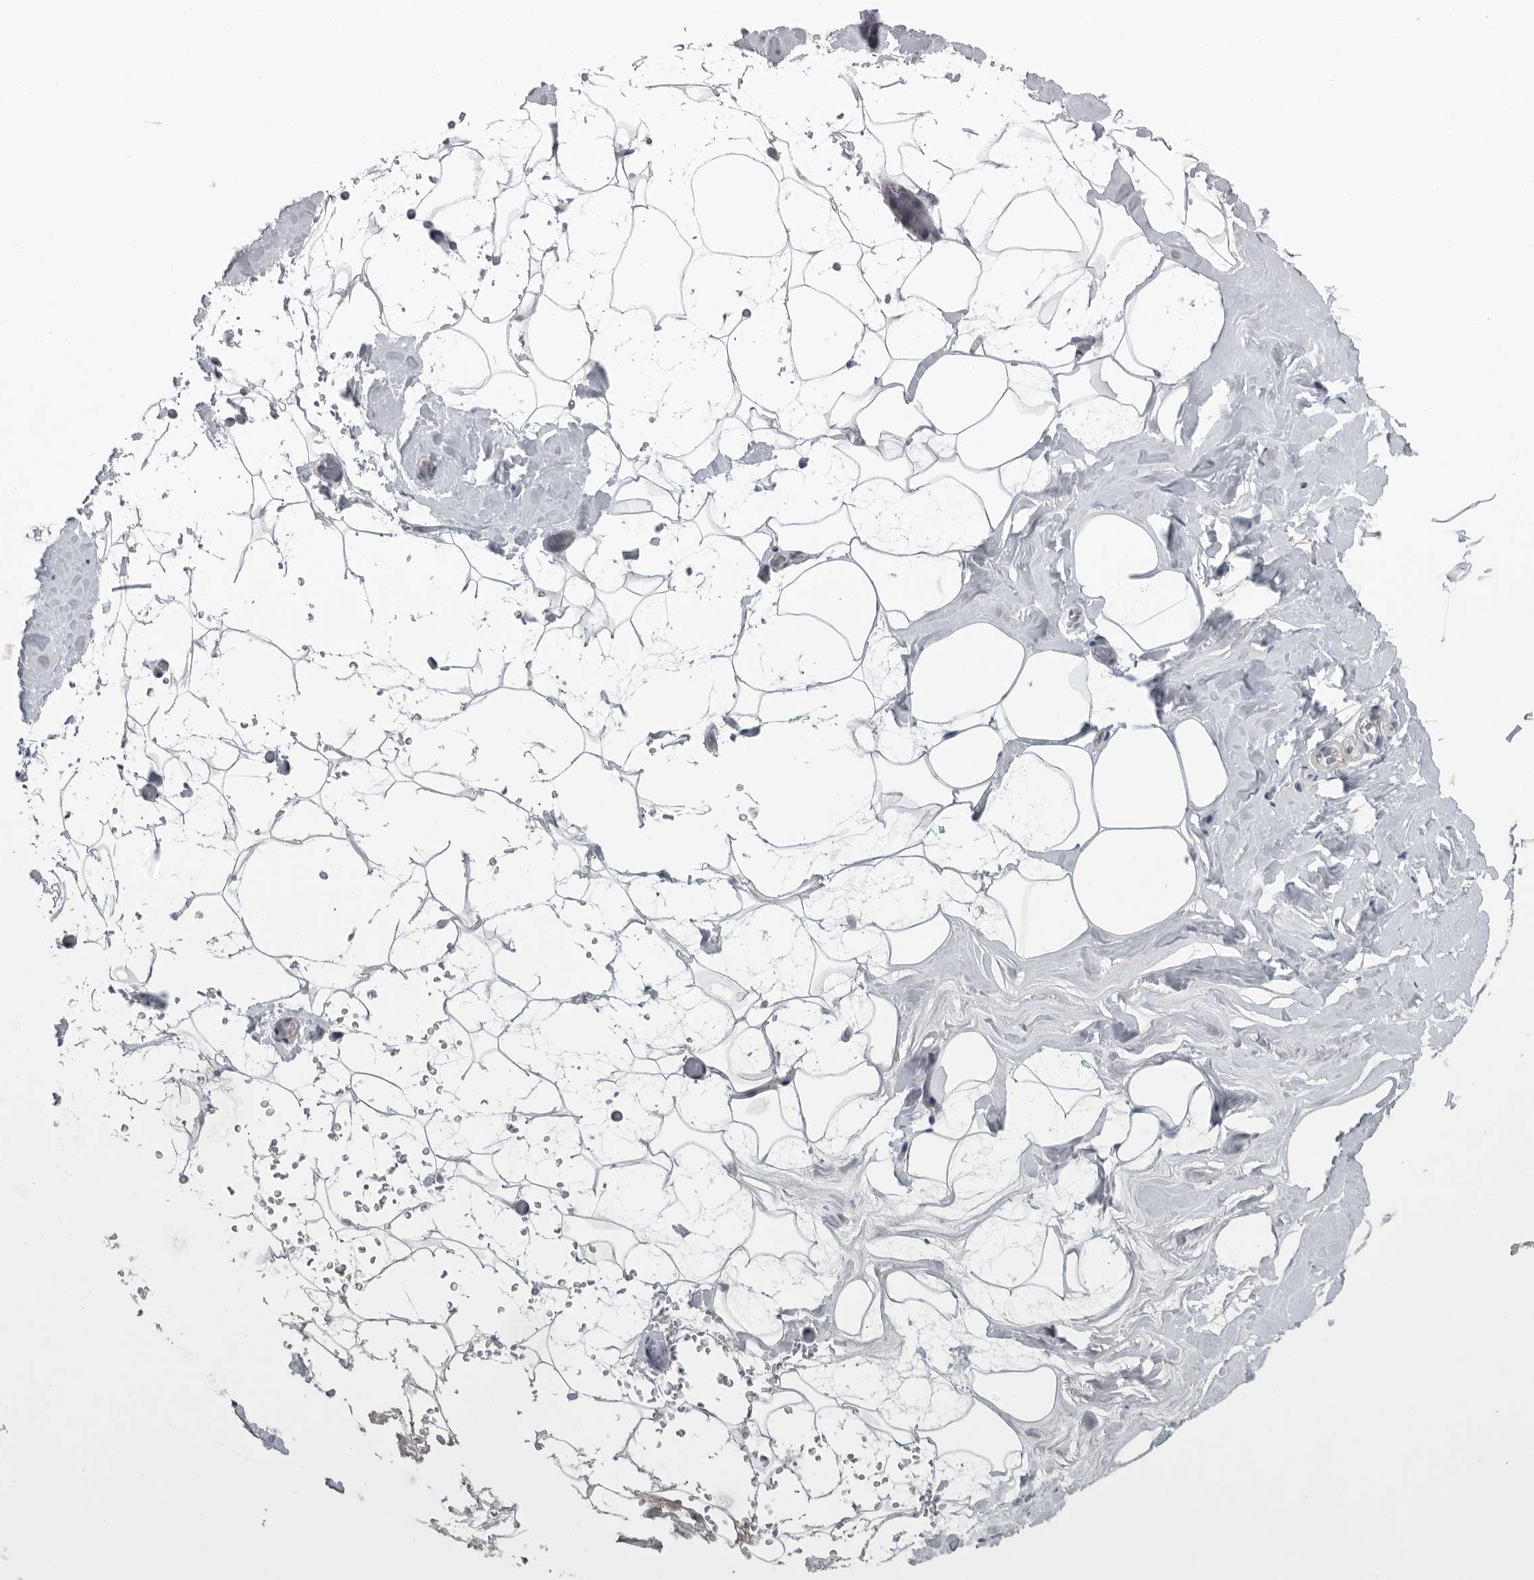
{"staining": {"intensity": "negative", "quantity": "none", "location": "none"}, "tissue": "adipose tissue", "cell_type": "Adipocytes", "image_type": "normal", "snomed": [{"axis": "morphology", "description": "Normal tissue, NOS"}, {"axis": "morphology", "description": "Fibrosis, NOS"}, {"axis": "topography", "description": "Breast"}, {"axis": "topography", "description": "Adipose tissue"}], "caption": "Immunohistochemistry (IHC) of normal adipose tissue reveals no positivity in adipocytes. The staining is performed using DAB brown chromogen with nuclei counter-stained in using hematoxylin.", "gene": "MPP3", "patient": {"sex": "female", "age": 39}}